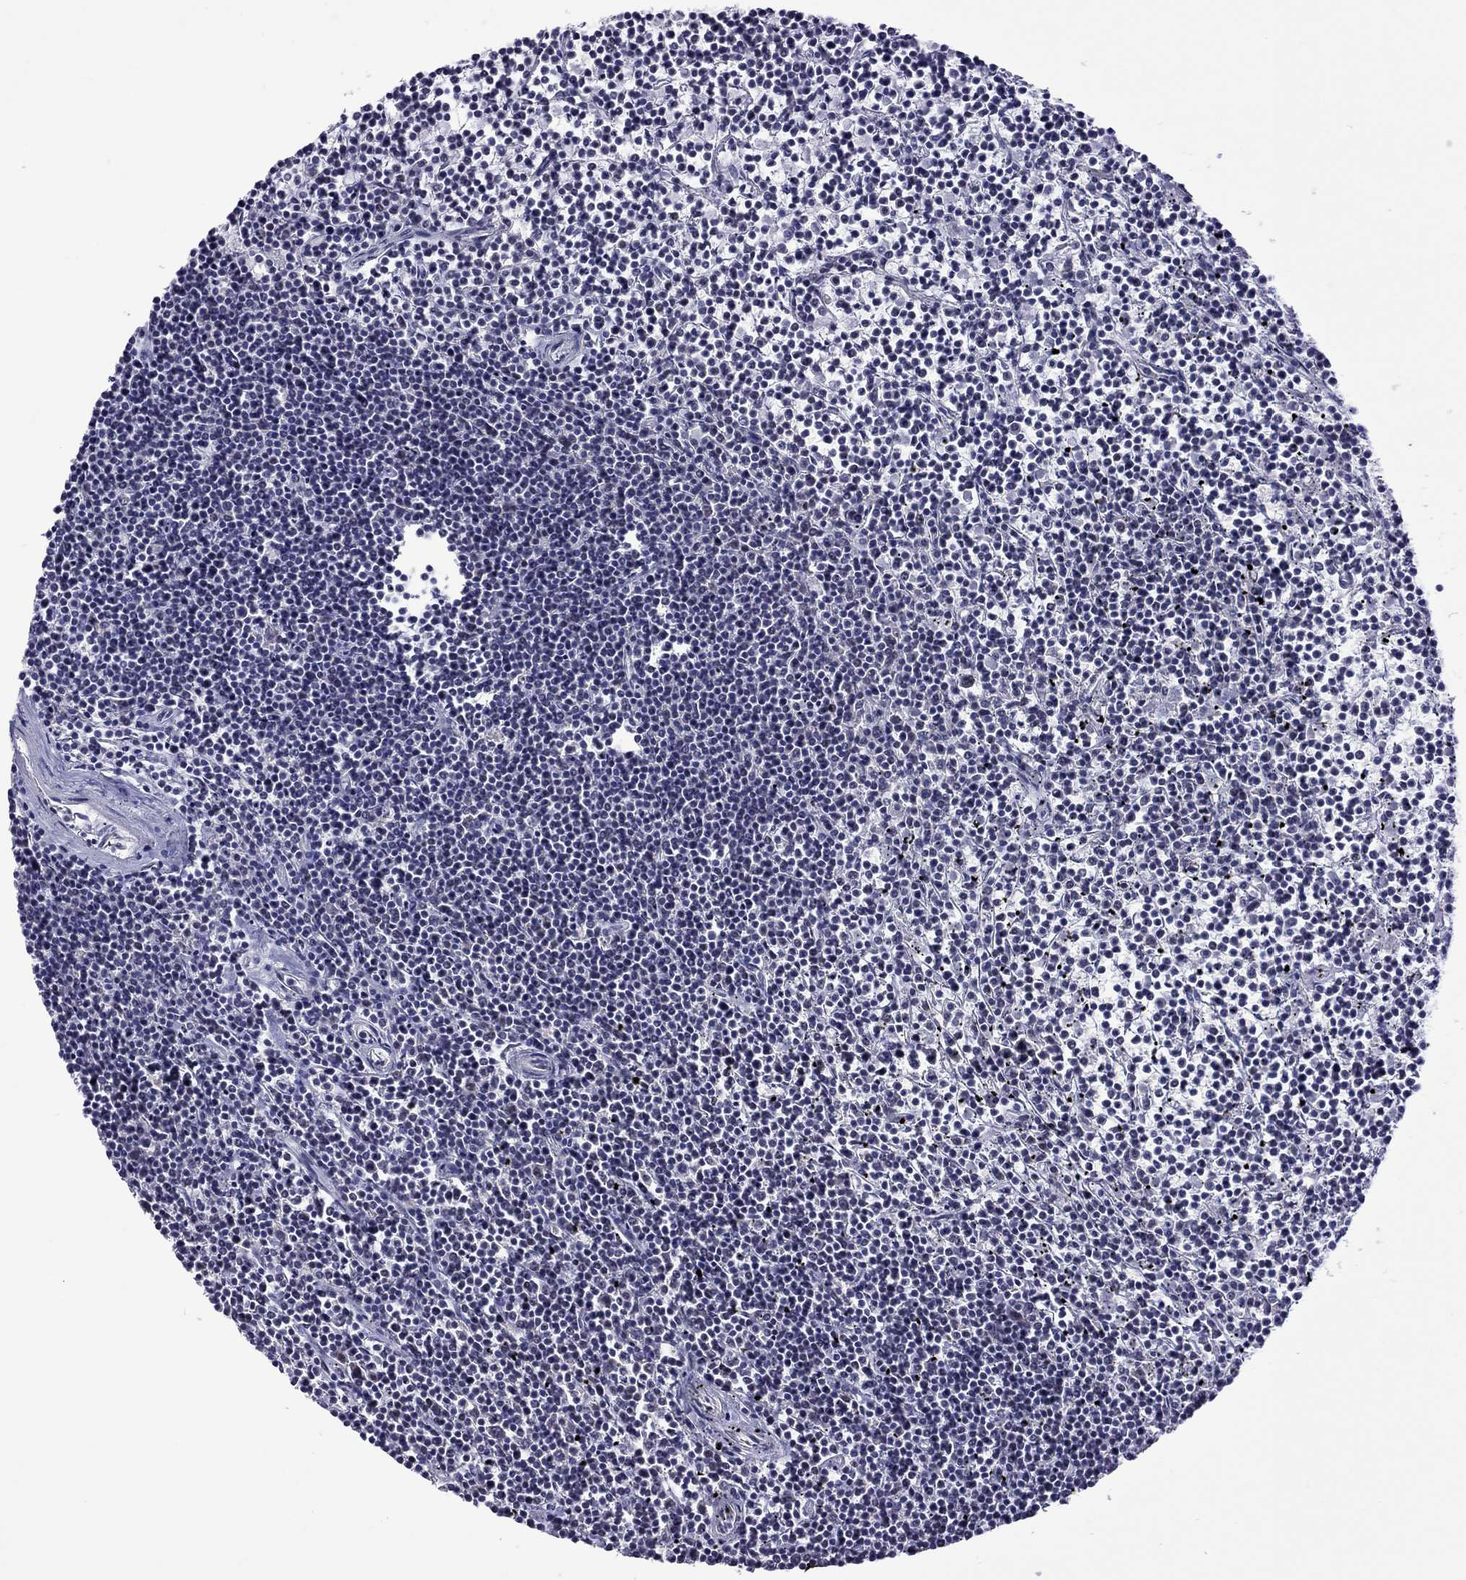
{"staining": {"intensity": "negative", "quantity": "none", "location": "none"}, "tissue": "lymphoma", "cell_type": "Tumor cells", "image_type": "cancer", "snomed": [{"axis": "morphology", "description": "Malignant lymphoma, non-Hodgkin's type, Low grade"}, {"axis": "topography", "description": "Spleen"}], "caption": "This micrograph is of low-grade malignant lymphoma, non-Hodgkin's type stained with immunohistochemistry to label a protein in brown with the nuclei are counter-stained blue. There is no staining in tumor cells.", "gene": "PPP1R3A", "patient": {"sex": "female", "age": 19}}